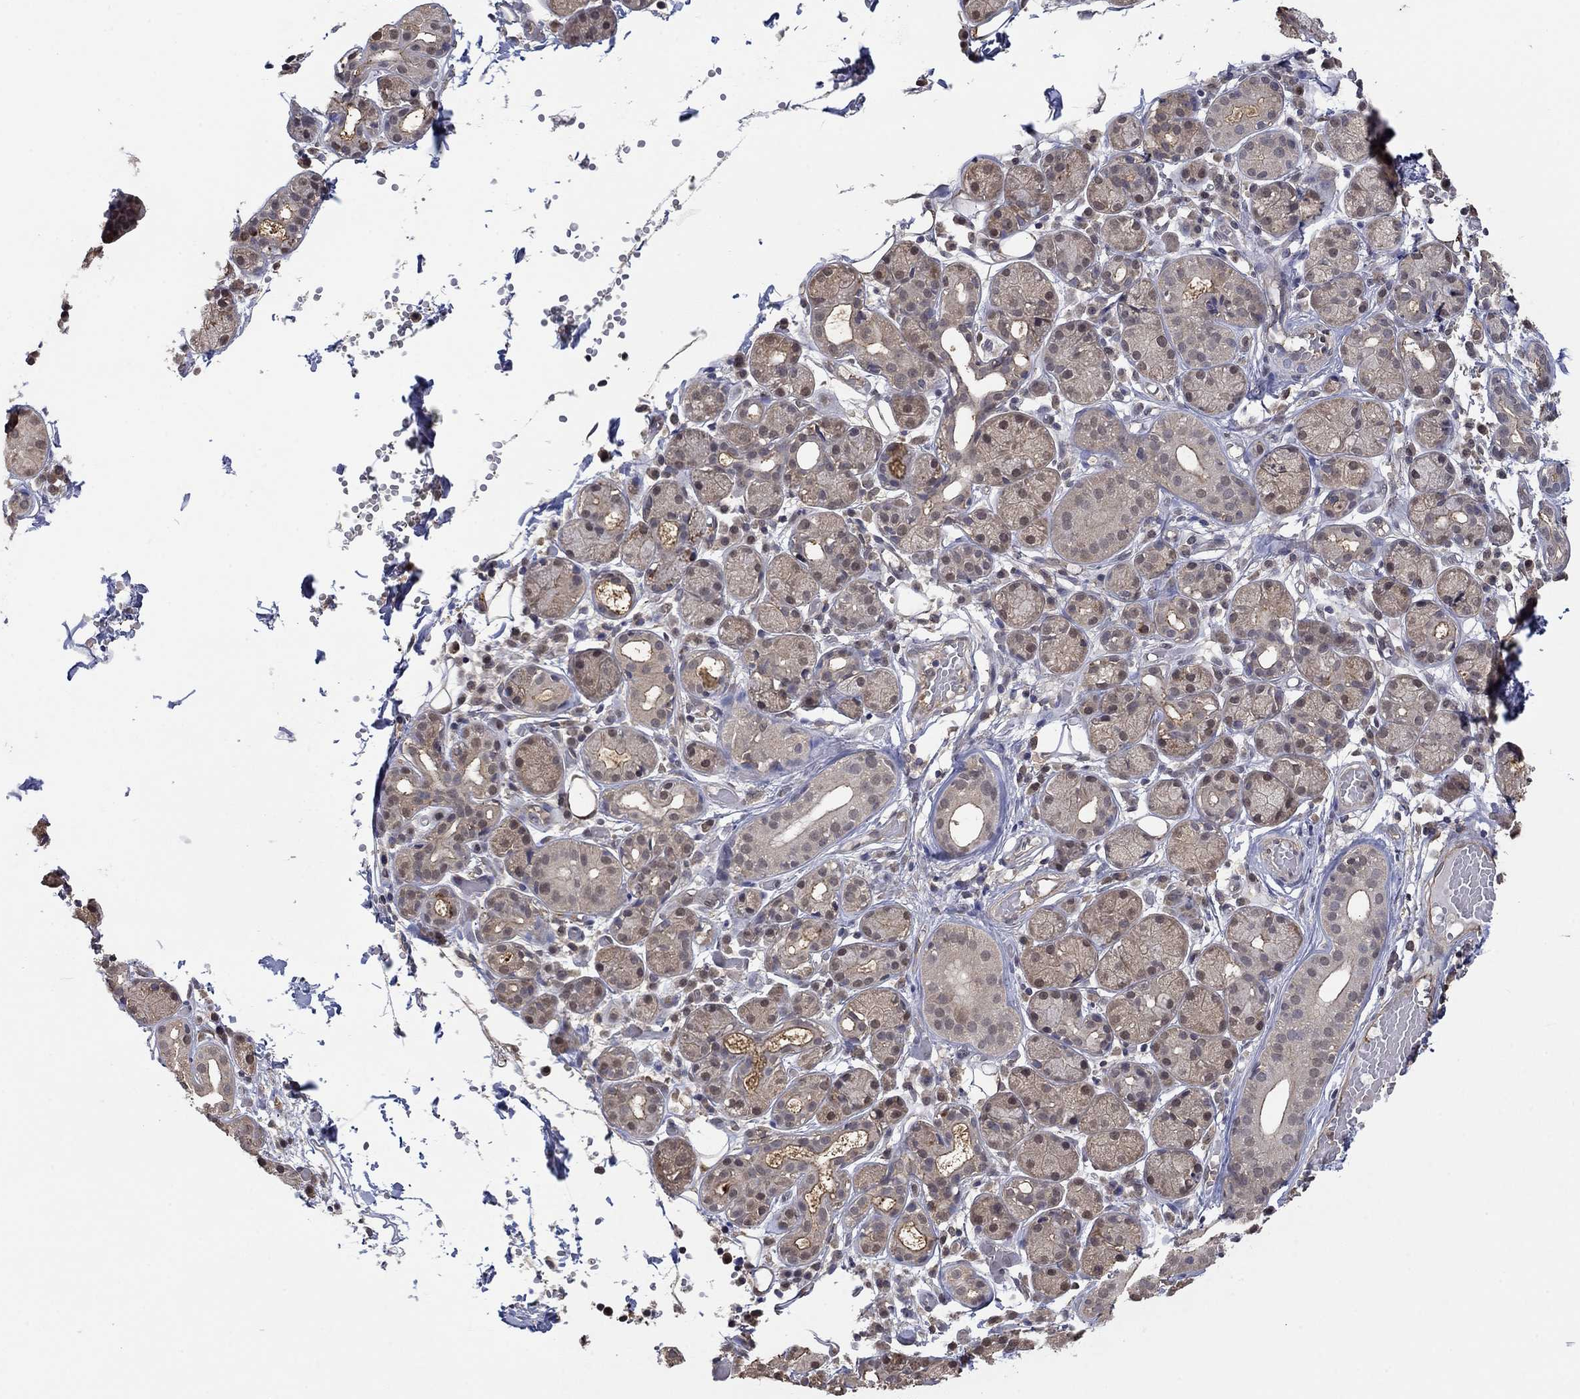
{"staining": {"intensity": "weak", "quantity": "25%-75%", "location": "cytoplasmic/membranous"}, "tissue": "salivary gland", "cell_type": "Glandular cells", "image_type": "normal", "snomed": [{"axis": "morphology", "description": "Normal tissue, NOS"}, {"axis": "topography", "description": "Salivary gland"}, {"axis": "topography", "description": "Peripheral nerve tissue"}], "caption": "High-magnification brightfield microscopy of unremarkable salivary gland stained with DAB (brown) and counterstained with hematoxylin (blue). glandular cells exhibit weak cytoplasmic/membranous positivity is appreciated in approximately25%-75% of cells. Immunohistochemistry (ihc) stains the protein of interest in brown and the nuclei are stained blue.", "gene": "RNF114", "patient": {"sex": "male", "age": 71}}